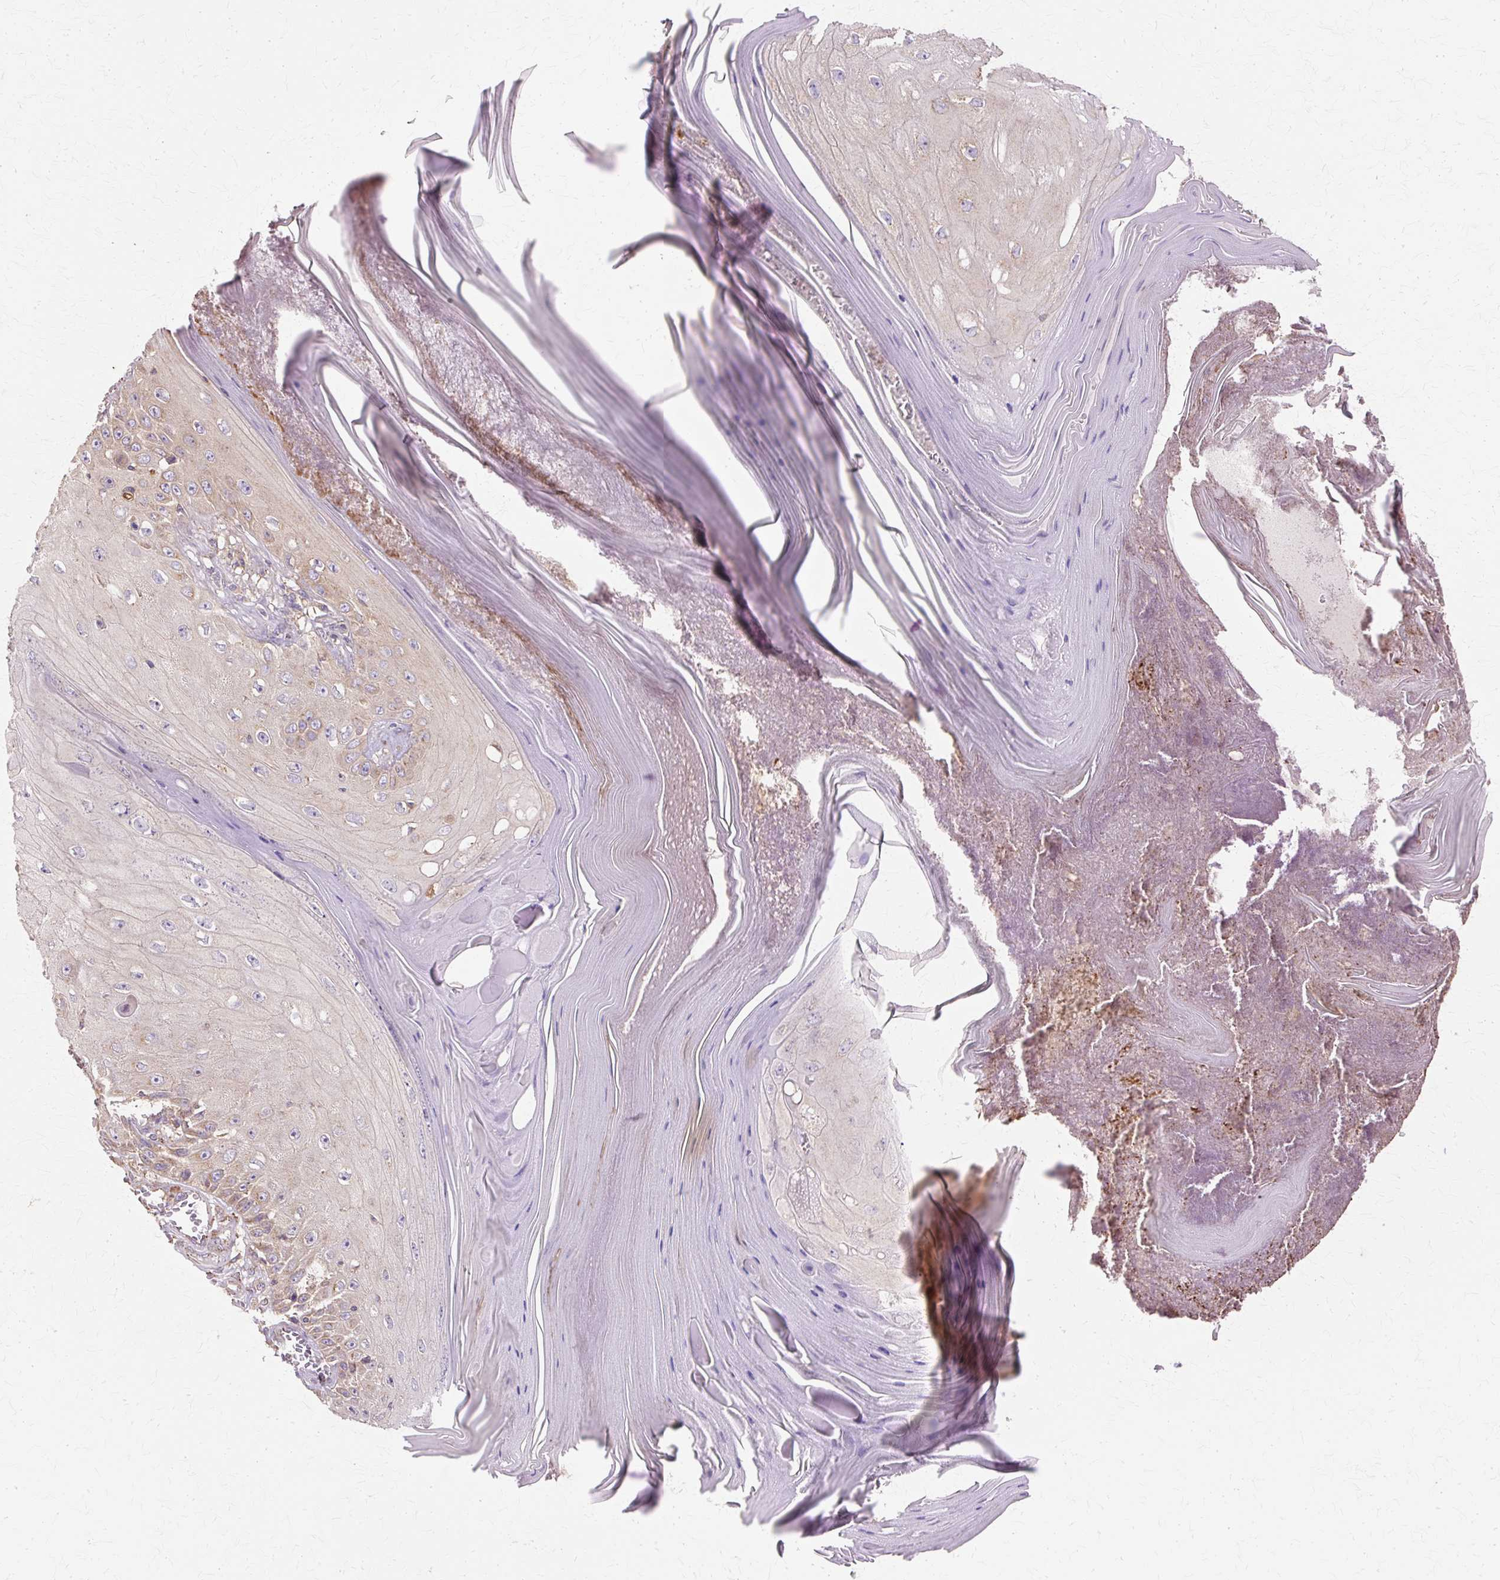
{"staining": {"intensity": "moderate", "quantity": "25%-75%", "location": "cytoplasmic/membranous"}, "tissue": "skin cancer", "cell_type": "Tumor cells", "image_type": "cancer", "snomed": [{"axis": "morphology", "description": "Squamous cell carcinoma, NOS"}, {"axis": "topography", "description": "Skin"}], "caption": "IHC (DAB) staining of skin cancer (squamous cell carcinoma) displays moderate cytoplasmic/membranous protein positivity in about 25%-75% of tumor cells. The staining was performed using DAB (3,3'-diaminobenzidine), with brown indicating positive protein expression. Nuclei are stained blue with hematoxylin.", "gene": "COPB1", "patient": {"sex": "female", "age": 73}}